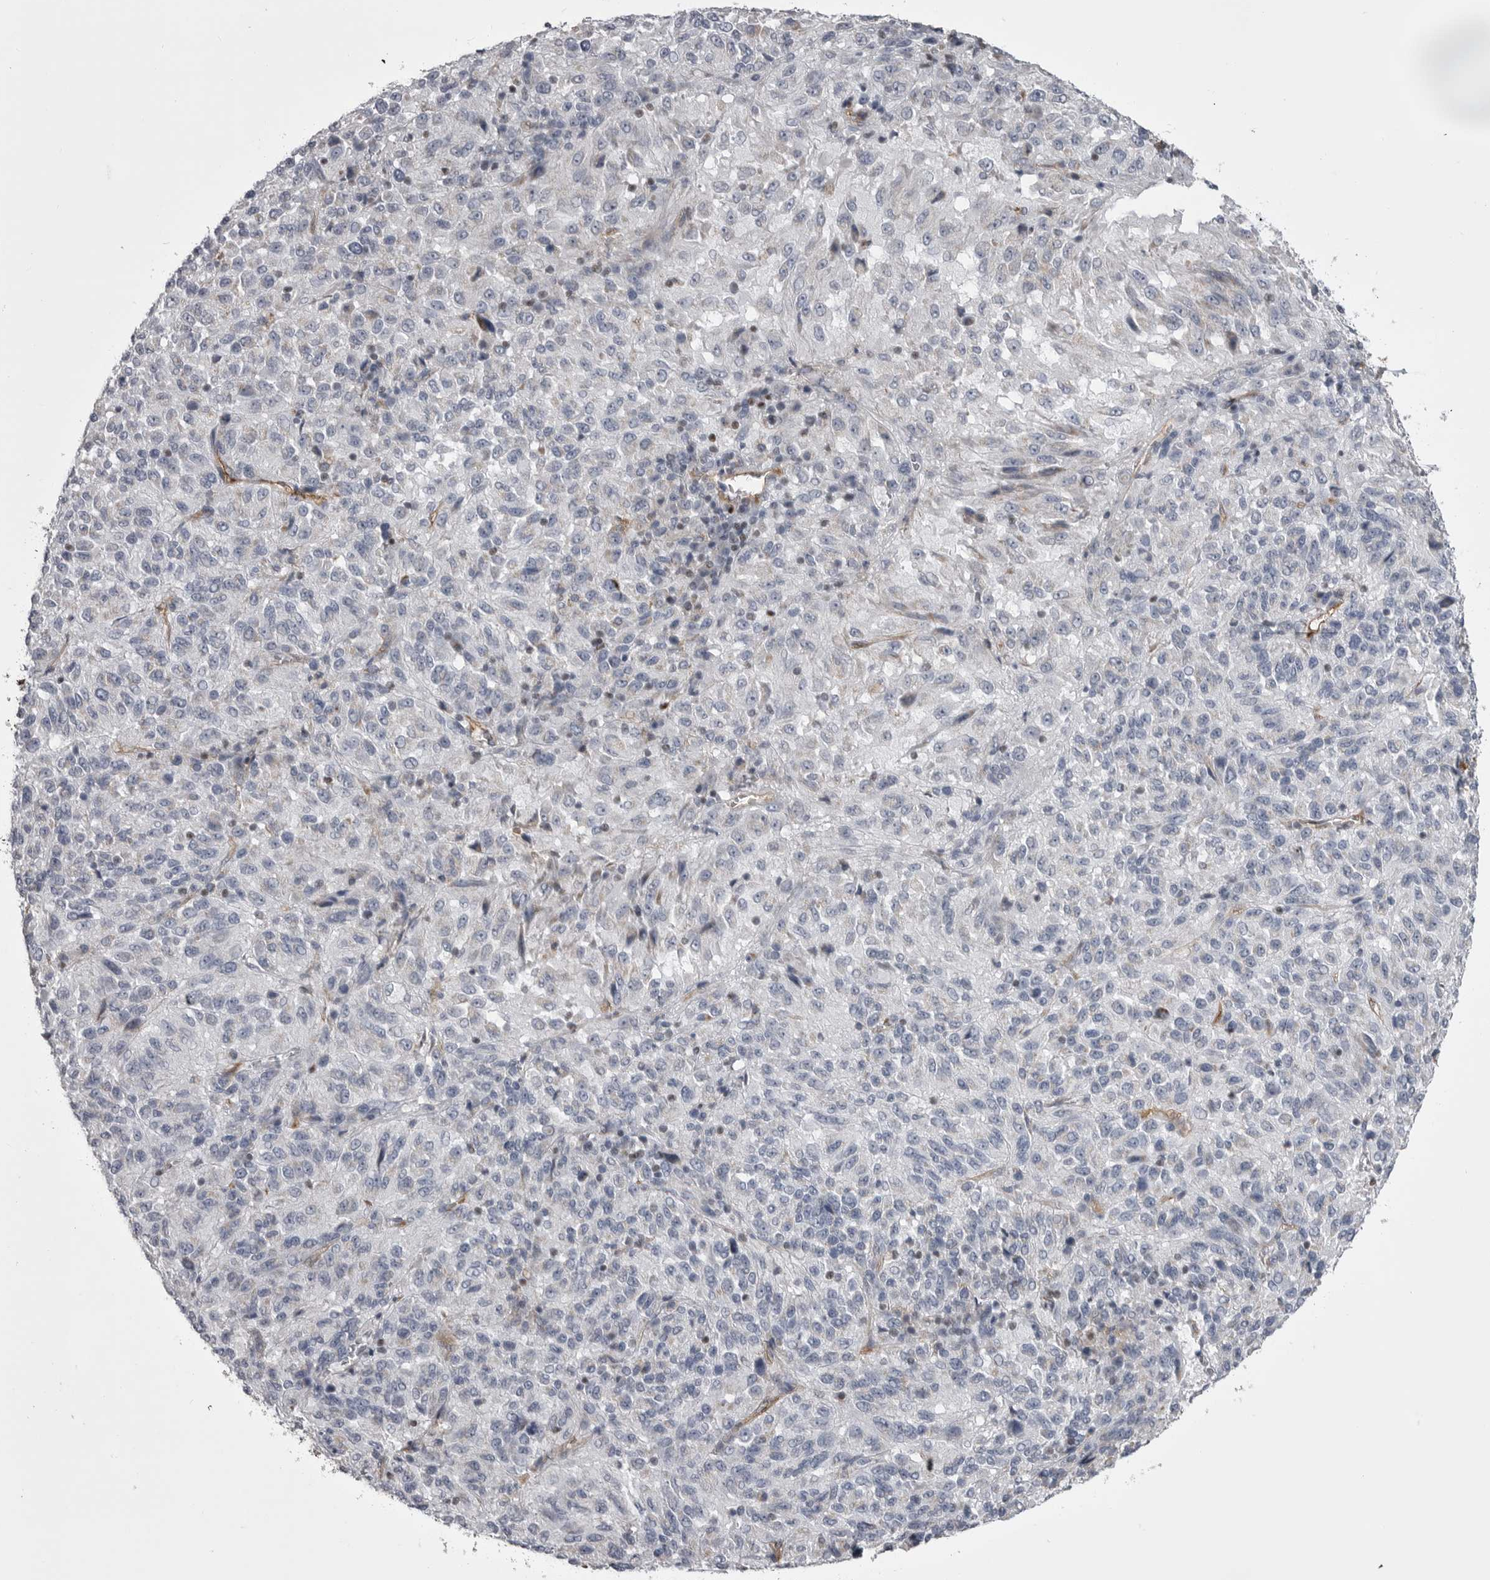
{"staining": {"intensity": "negative", "quantity": "none", "location": "none"}, "tissue": "melanoma", "cell_type": "Tumor cells", "image_type": "cancer", "snomed": [{"axis": "morphology", "description": "Malignant melanoma, Metastatic site"}, {"axis": "topography", "description": "Lung"}], "caption": "DAB immunohistochemical staining of melanoma shows no significant expression in tumor cells.", "gene": "OPLAH", "patient": {"sex": "male", "age": 64}}